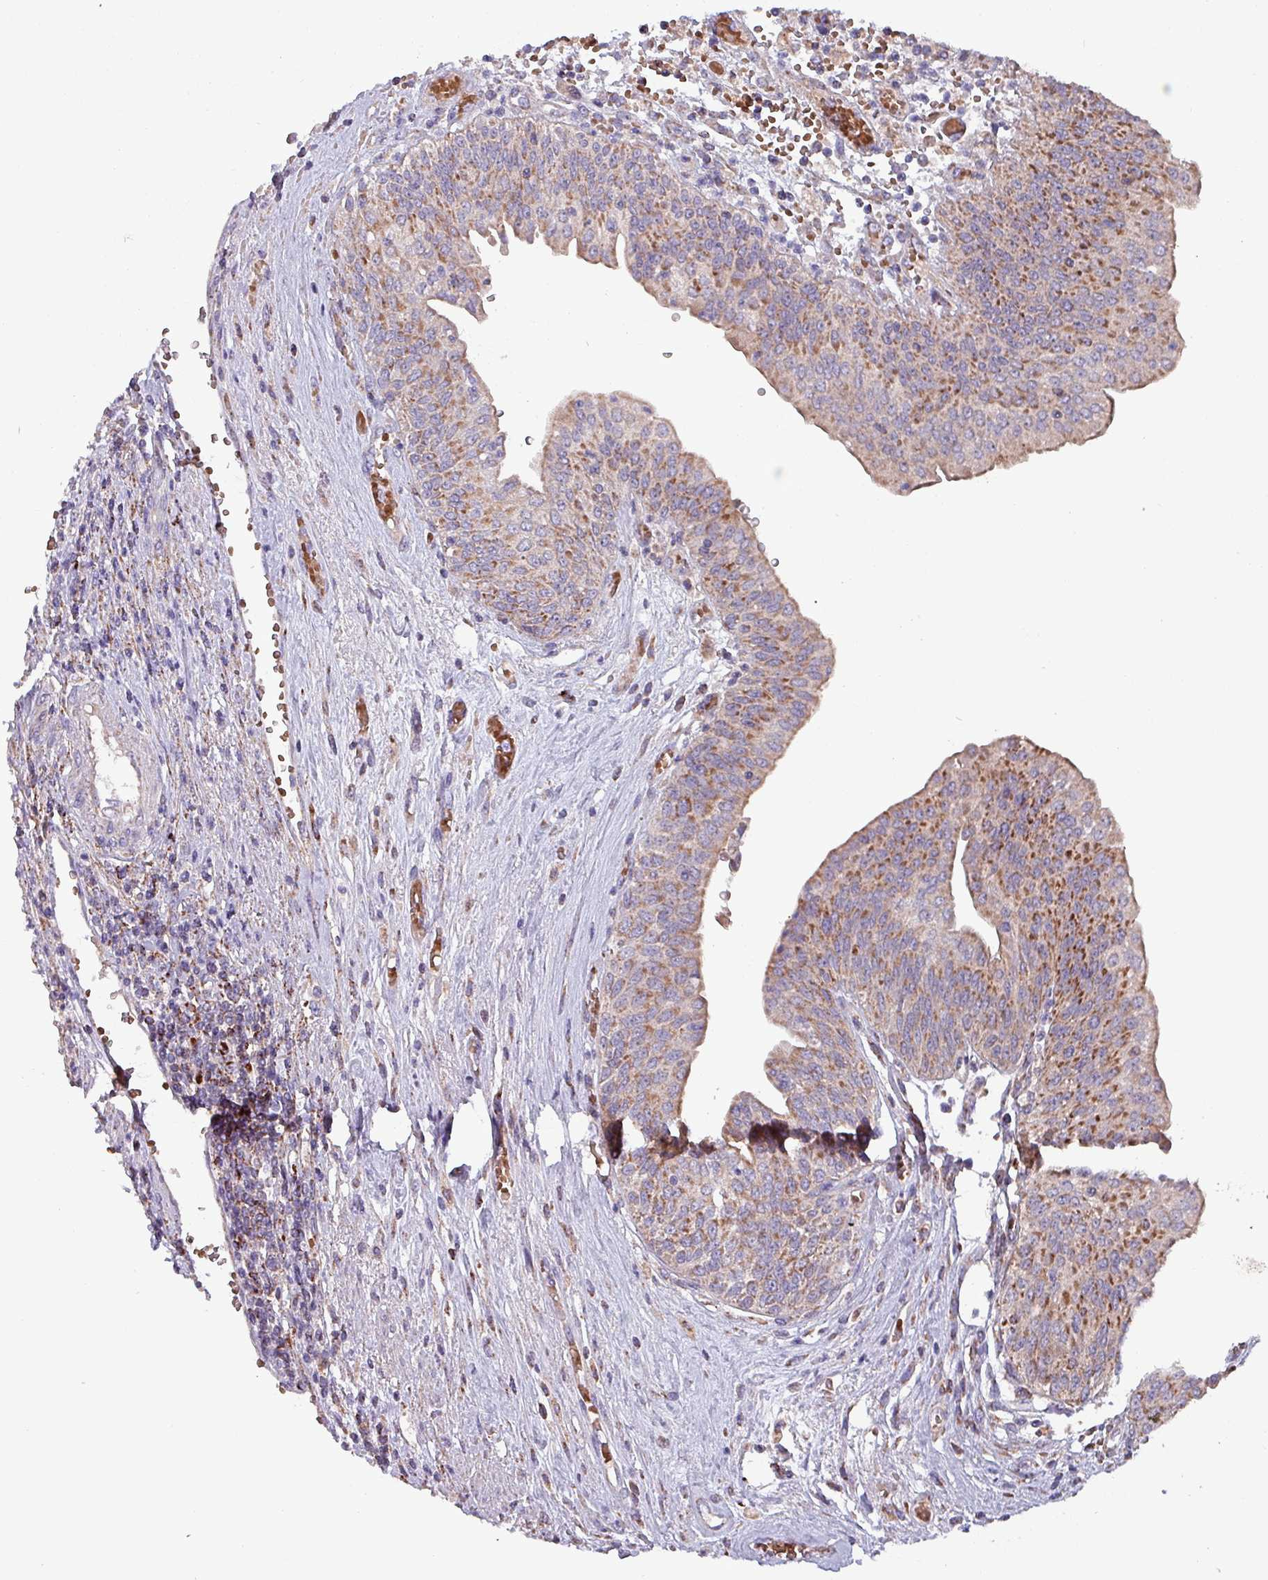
{"staining": {"intensity": "moderate", "quantity": "25%-75%", "location": "cytoplasmic/membranous"}, "tissue": "urothelial cancer", "cell_type": "Tumor cells", "image_type": "cancer", "snomed": [{"axis": "morphology", "description": "Urothelial carcinoma, High grade"}, {"axis": "topography", "description": "Urinary bladder"}], "caption": "An immunohistochemistry micrograph of tumor tissue is shown. Protein staining in brown labels moderate cytoplasmic/membranous positivity in urothelial carcinoma (high-grade) within tumor cells.", "gene": "ZNF322", "patient": {"sex": "female", "age": 79}}